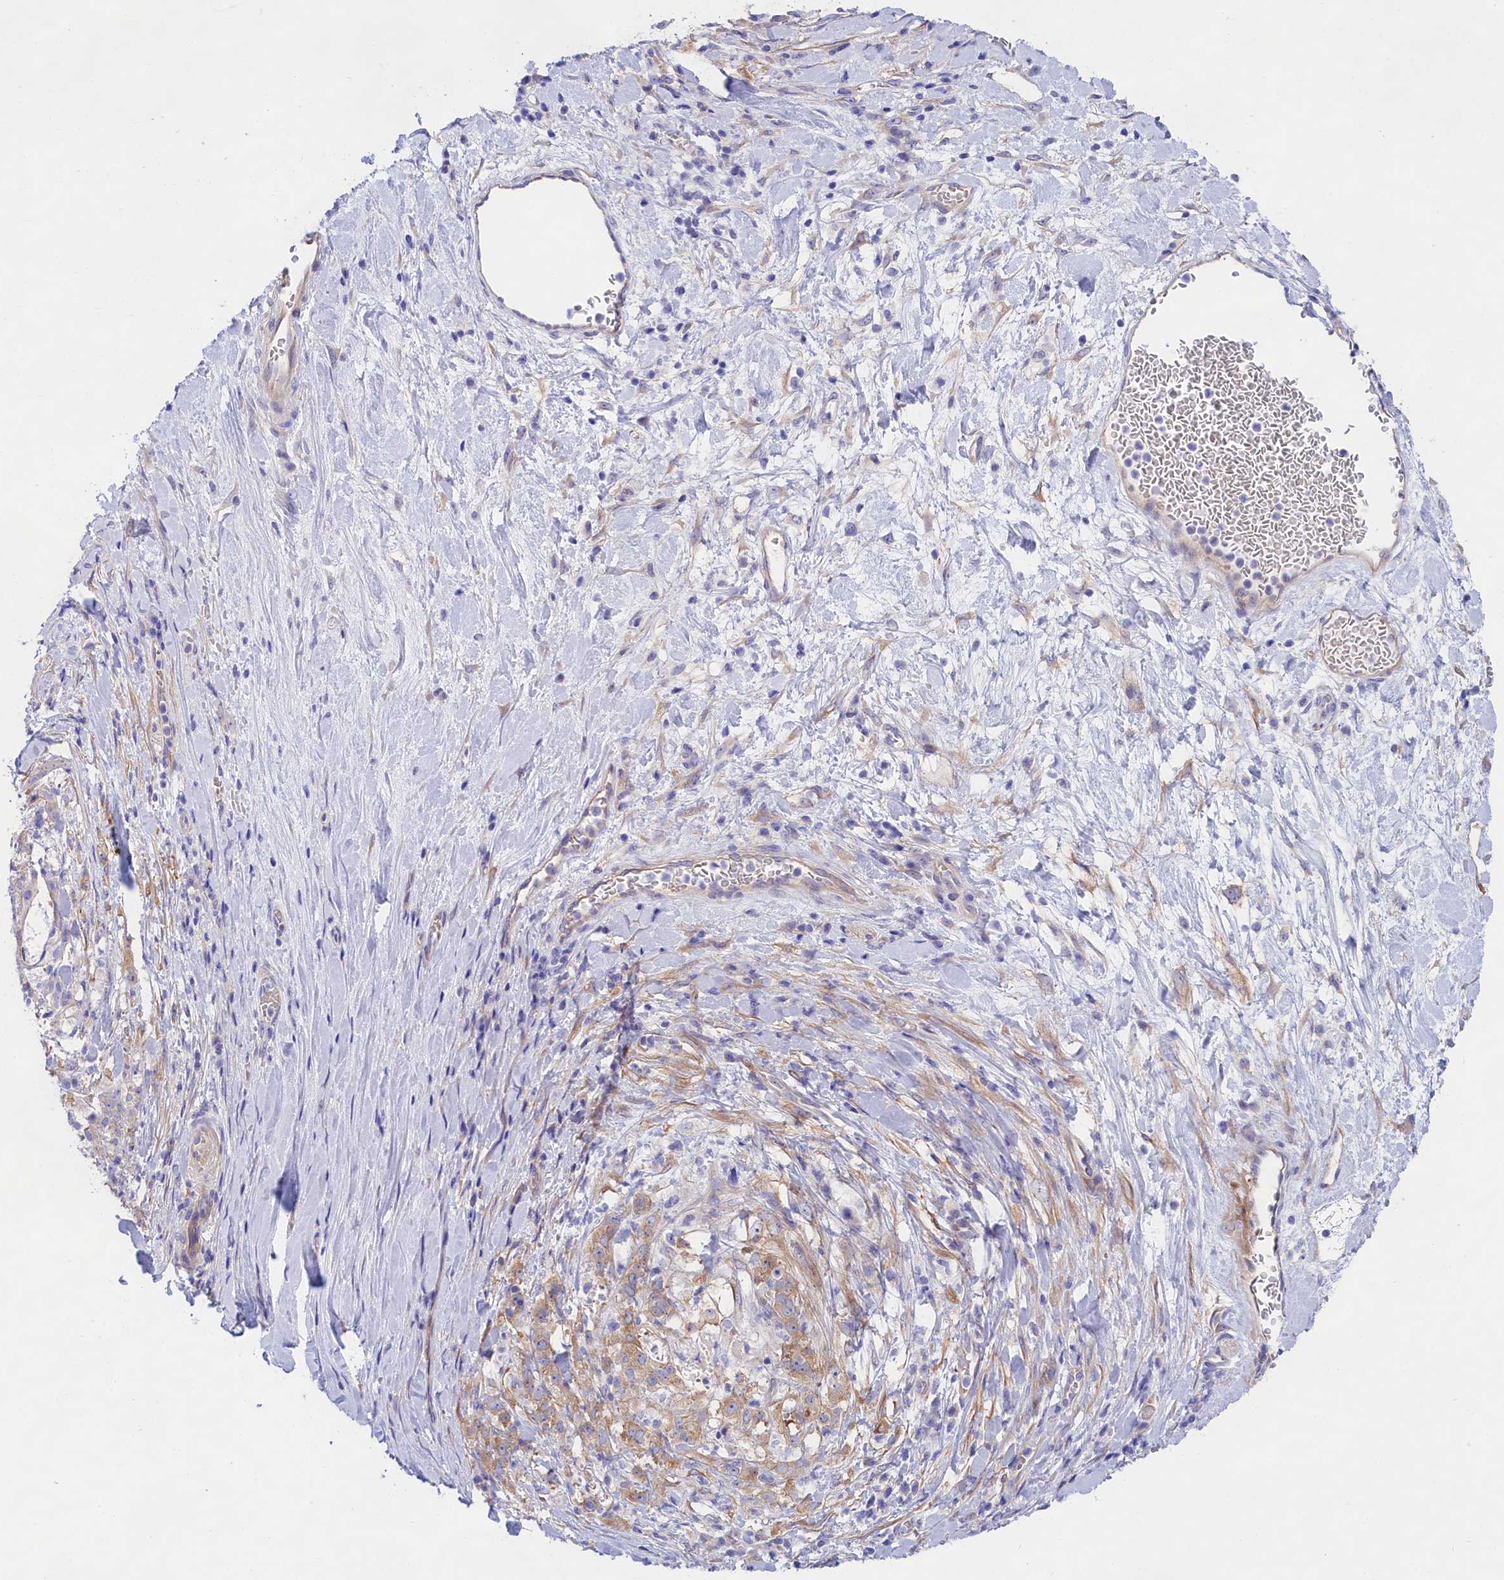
{"staining": {"intensity": "weak", "quantity": "<25%", "location": "cytoplasmic/membranous"}, "tissue": "stomach cancer", "cell_type": "Tumor cells", "image_type": "cancer", "snomed": [{"axis": "morphology", "description": "Adenocarcinoma, NOS"}, {"axis": "topography", "description": "Stomach"}], "caption": "This is an immunohistochemistry photomicrograph of human adenocarcinoma (stomach). There is no expression in tumor cells.", "gene": "PPP1R13L", "patient": {"sex": "male", "age": 48}}